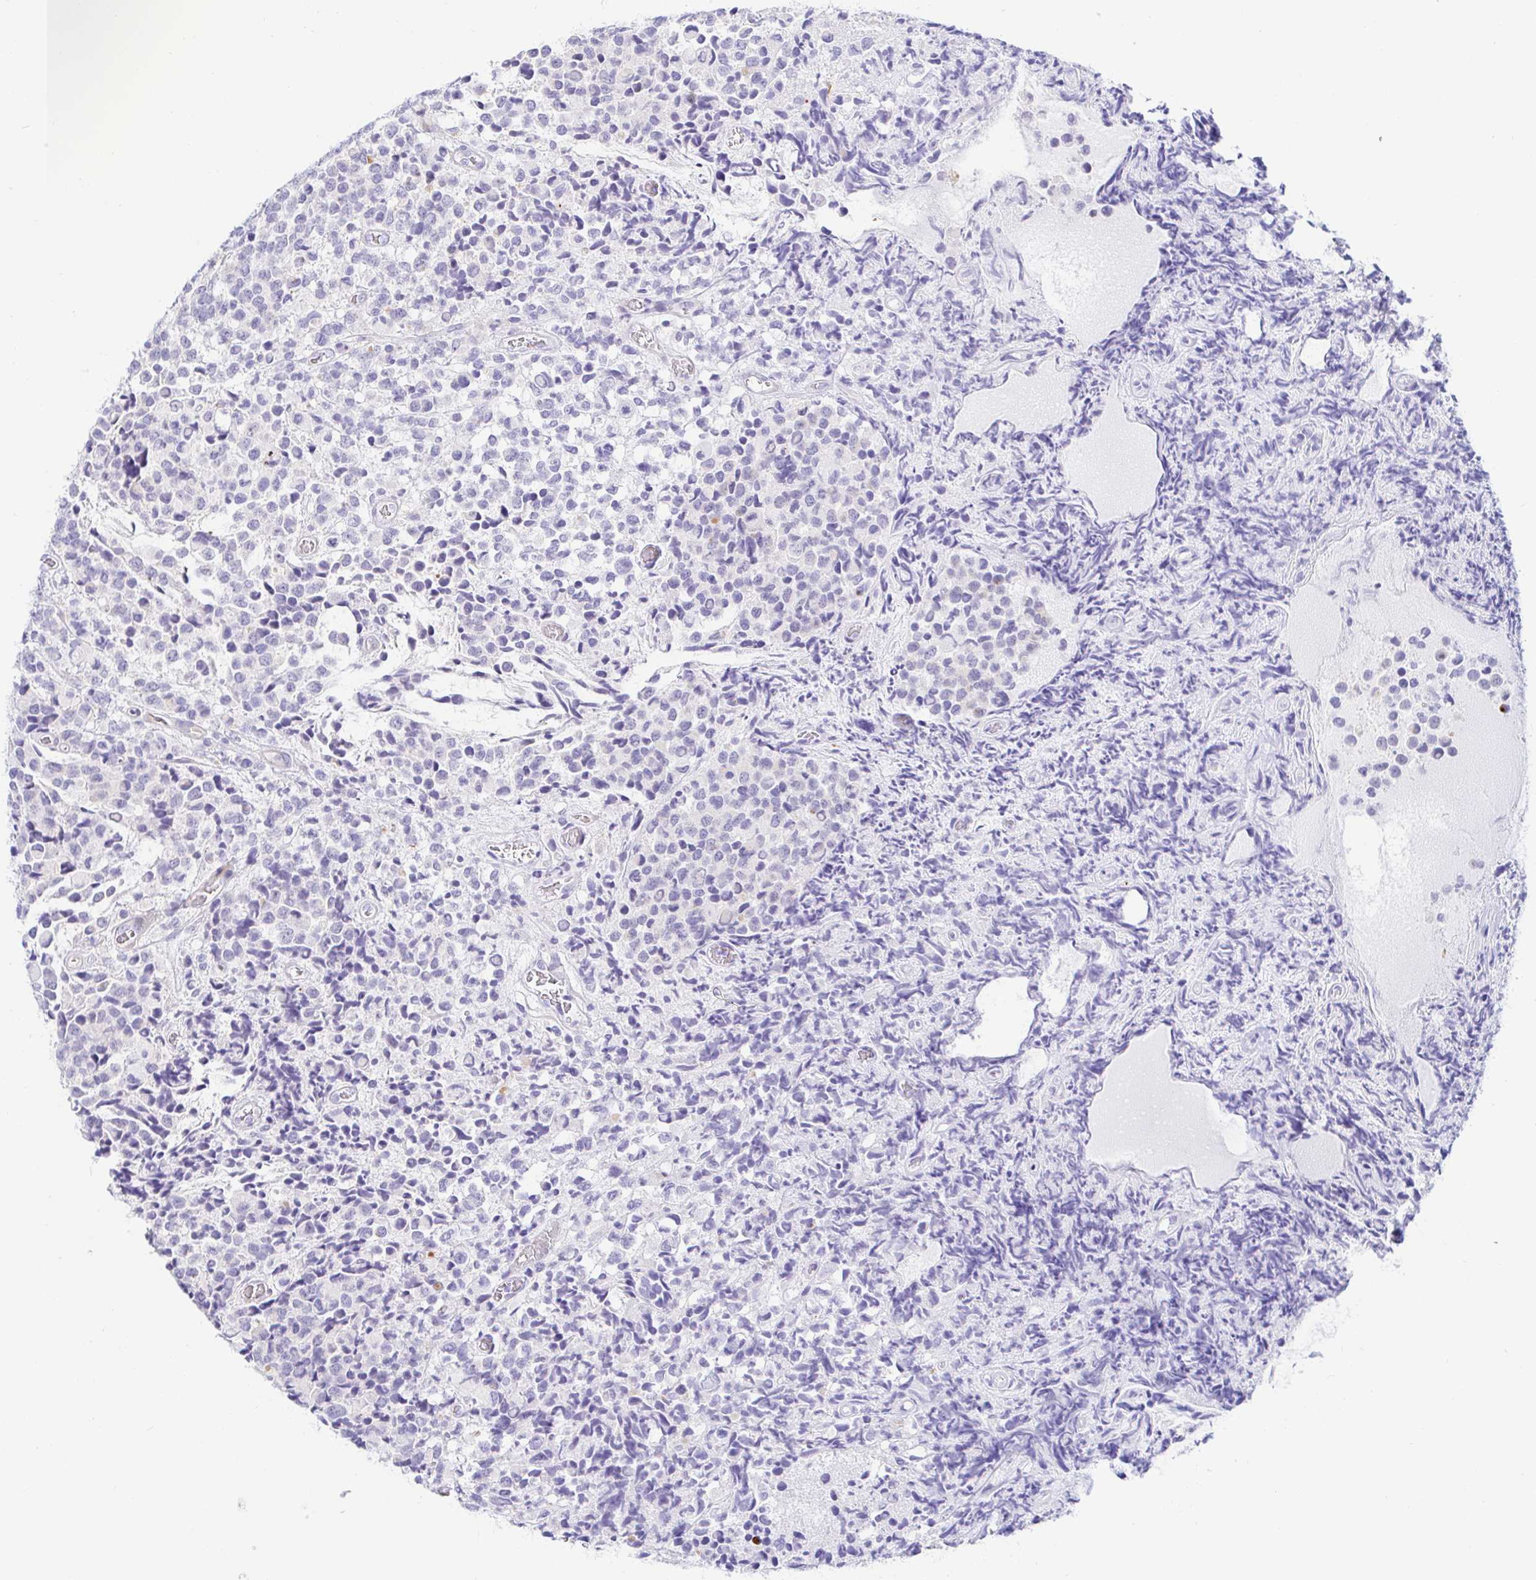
{"staining": {"intensity": "negative", "quantity": "none", "location": "none"}, "tissue": "glioma", "cell_type": "Tumor cells", "image_type": "cancer", "snomed": [{"axis": "morphology", "description": "Glioma, malignant, High grade"}, {"axis": "topography", "description": "Brain"}], "caption": "The photomicrograph shows no significant positivity in tumor cells of glioma.", "gene": "PINLYP", "patient": {"sex": "male", "age": 39}}